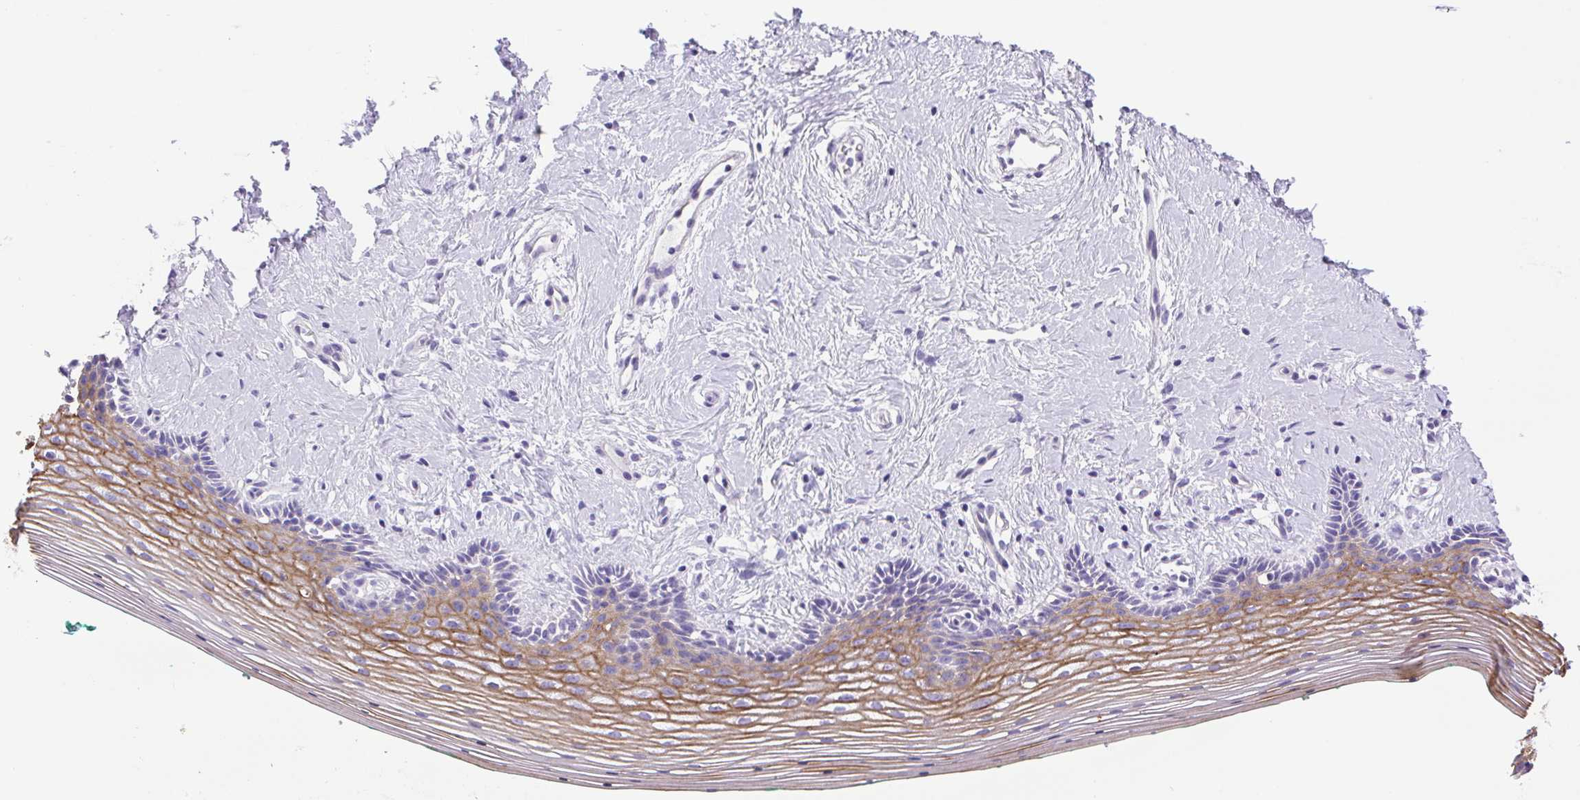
{"staining": {"intensity": "moderate", "quantity": "25%-75%", "location": "cytoplasmic/membranous"}, "tissue": "vagina", "cell_type": "Squamous epithelial cells", "image_type": "normal", "snomed": [{"axis": "morphology", "description": "Normal tissue, NOS"}, {"axis": "topography", "description": "Vagina"}], "caption": "Immunohistochemical staining of normal human vagina displays moderate cytoplasmic/membranous protein expression in about 25%-75% of squamous epithelial cells.", "gene": "CDSN", "patient": {"sex": "female", "age": 42}}